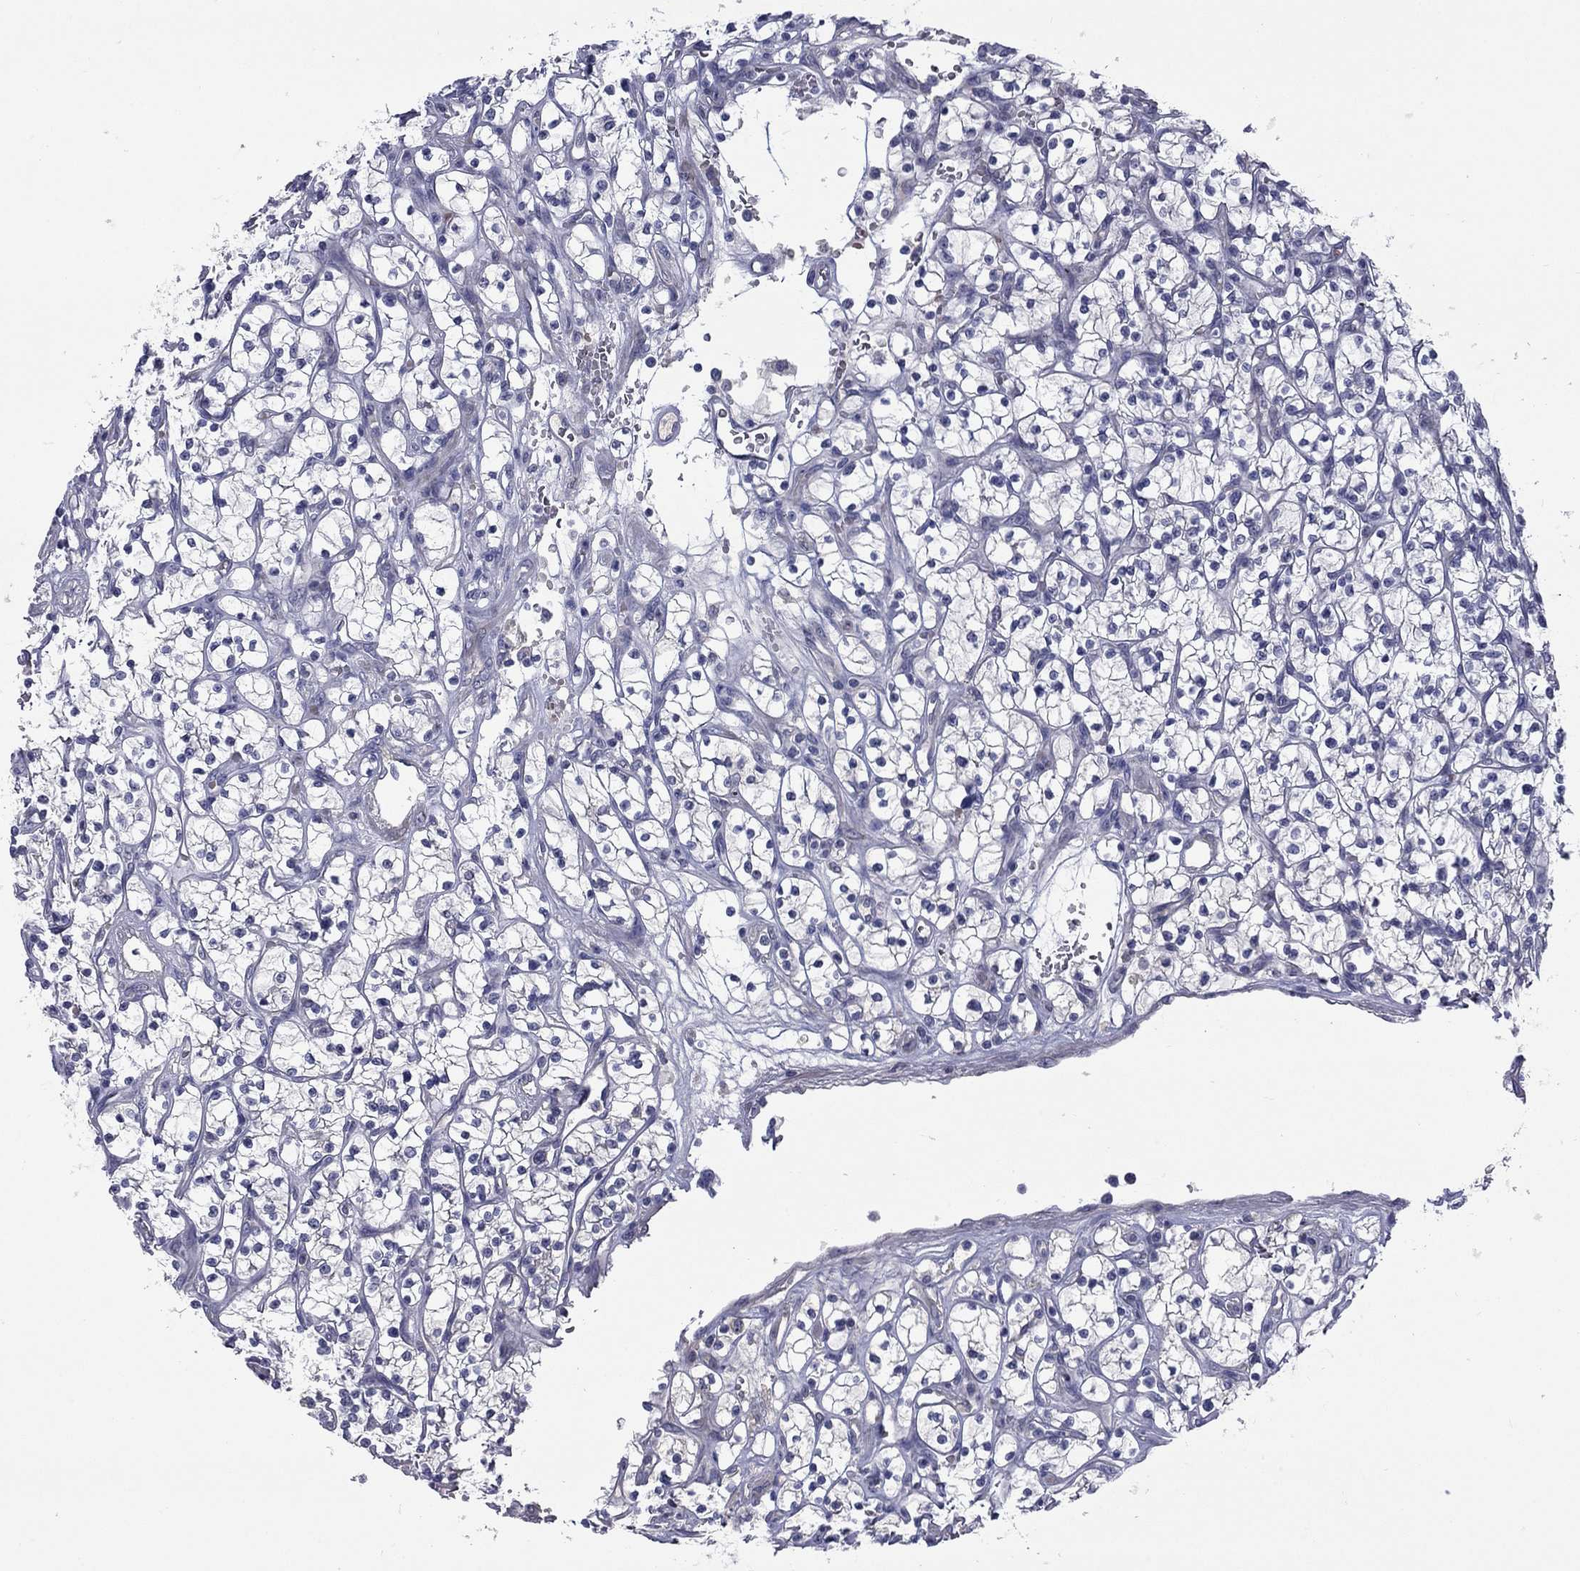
{"staining": {"intensity": "negative", "quantity": "none", "location": "none"}, "tissue": "renal cancer", "cell_type": "Tumor cells", "image_type": "cancer", "snomed": [{"axis": "morphology", "description": "Adenocarcinoma, NOS"}, {"axis": "topography", "description": "Kidney"}], "caption": "Immunohistochemistry image of human renal cancer stained for a protein (brown), which demonstrates no expression in tumor cells.", "gene": "UNC119B", "patient": {"sex": "female", "age": 64}}